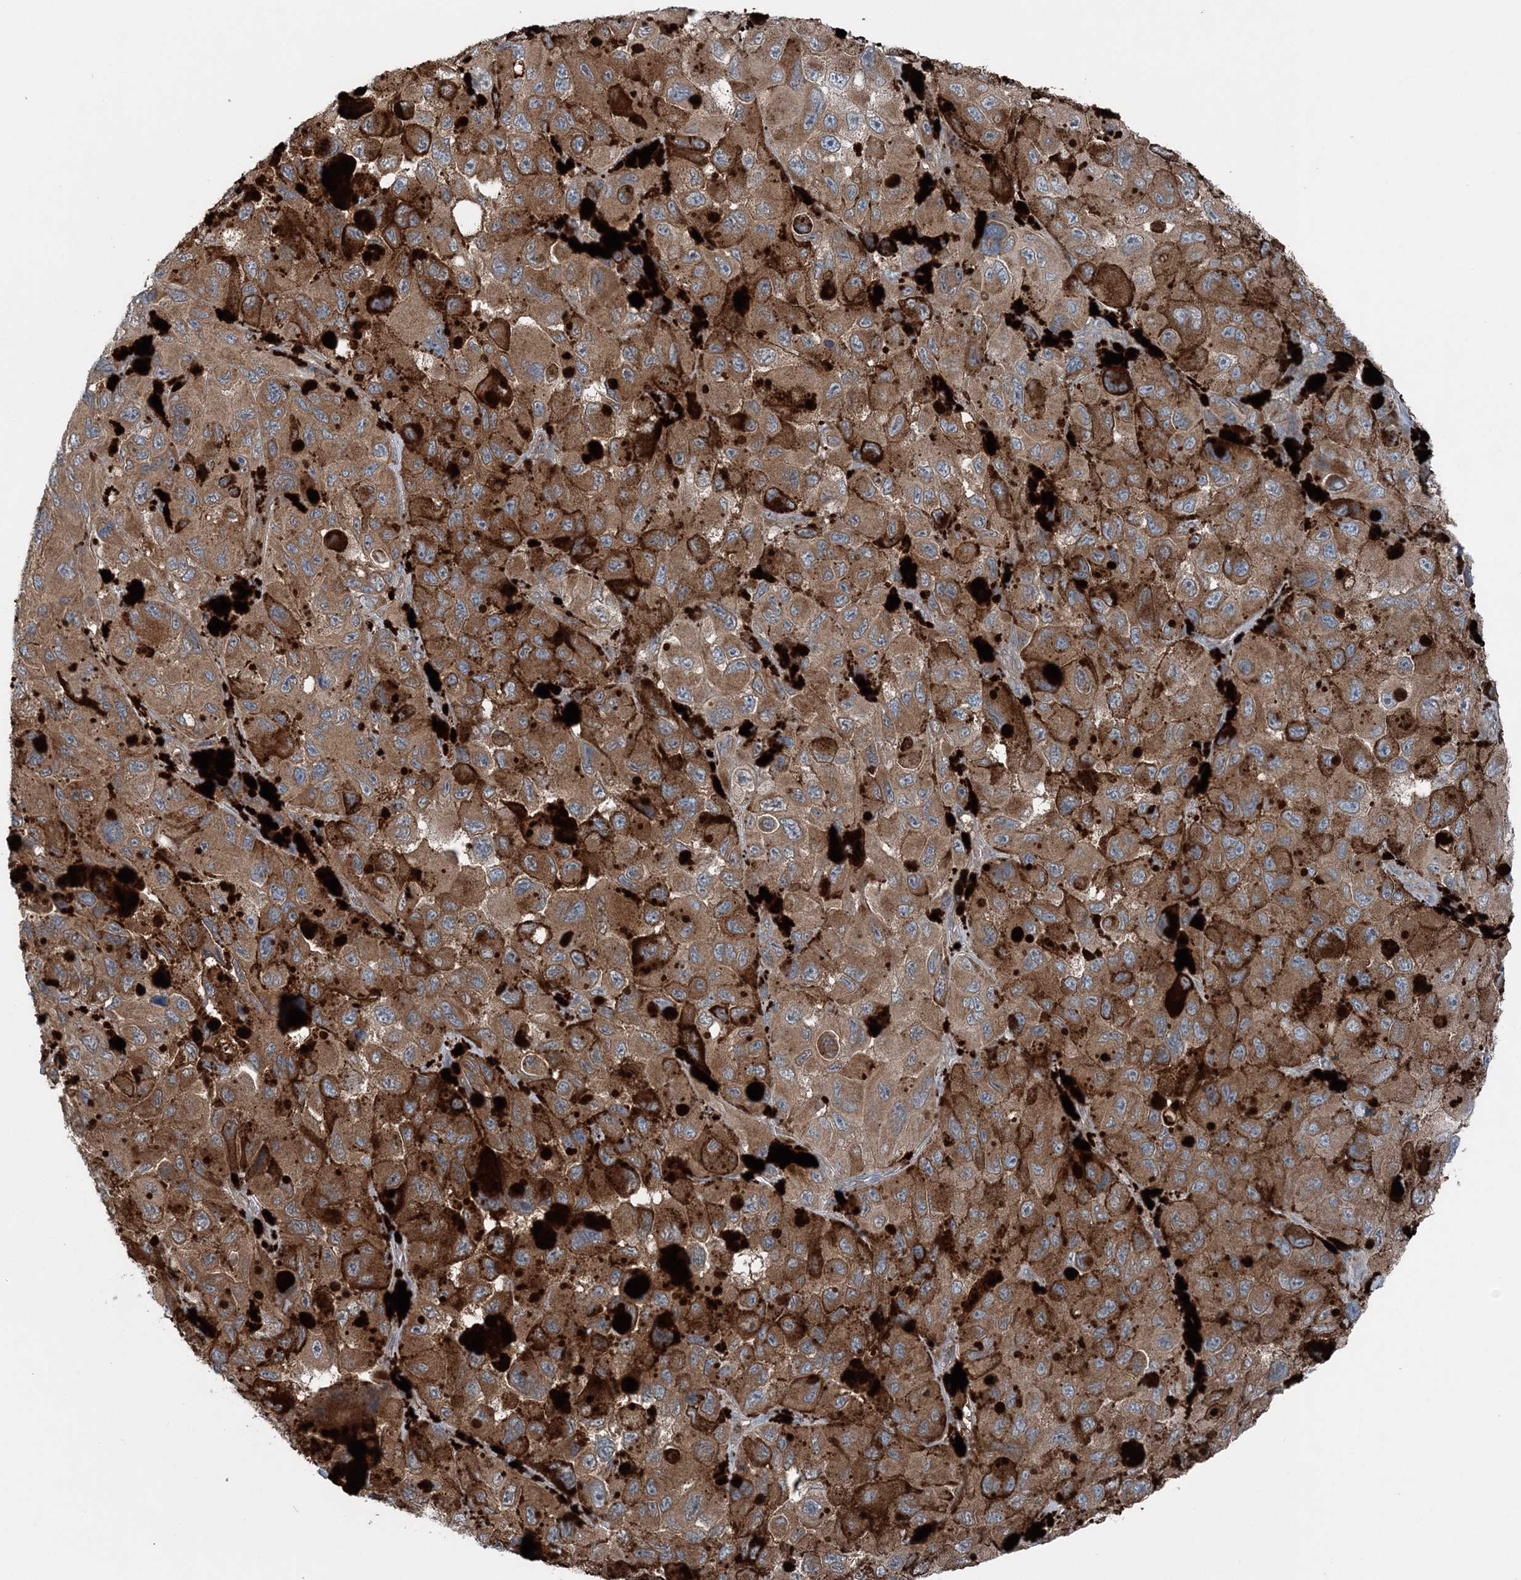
{"staining": {"intensity": "moderate", "quantity": ">75%", "location": "cytoplasmic/membranous"}, "tissue": "melanoma", "cell_type": "Tumor cells", "image_type": "cancer", "snomed": [{"axis": "morphology", "description": "Malignant melanoma, NOS"}, {"axis": "topography", "description": "Skin"}], "caption": "Immunohistochemical staining of melanoma displays medium levels of moderate cytoplasmic/membranous protein staining in about >75% of tumor cells.", "gene": "ASNSD1", "patient": {"sex": "female", "age": 73}}